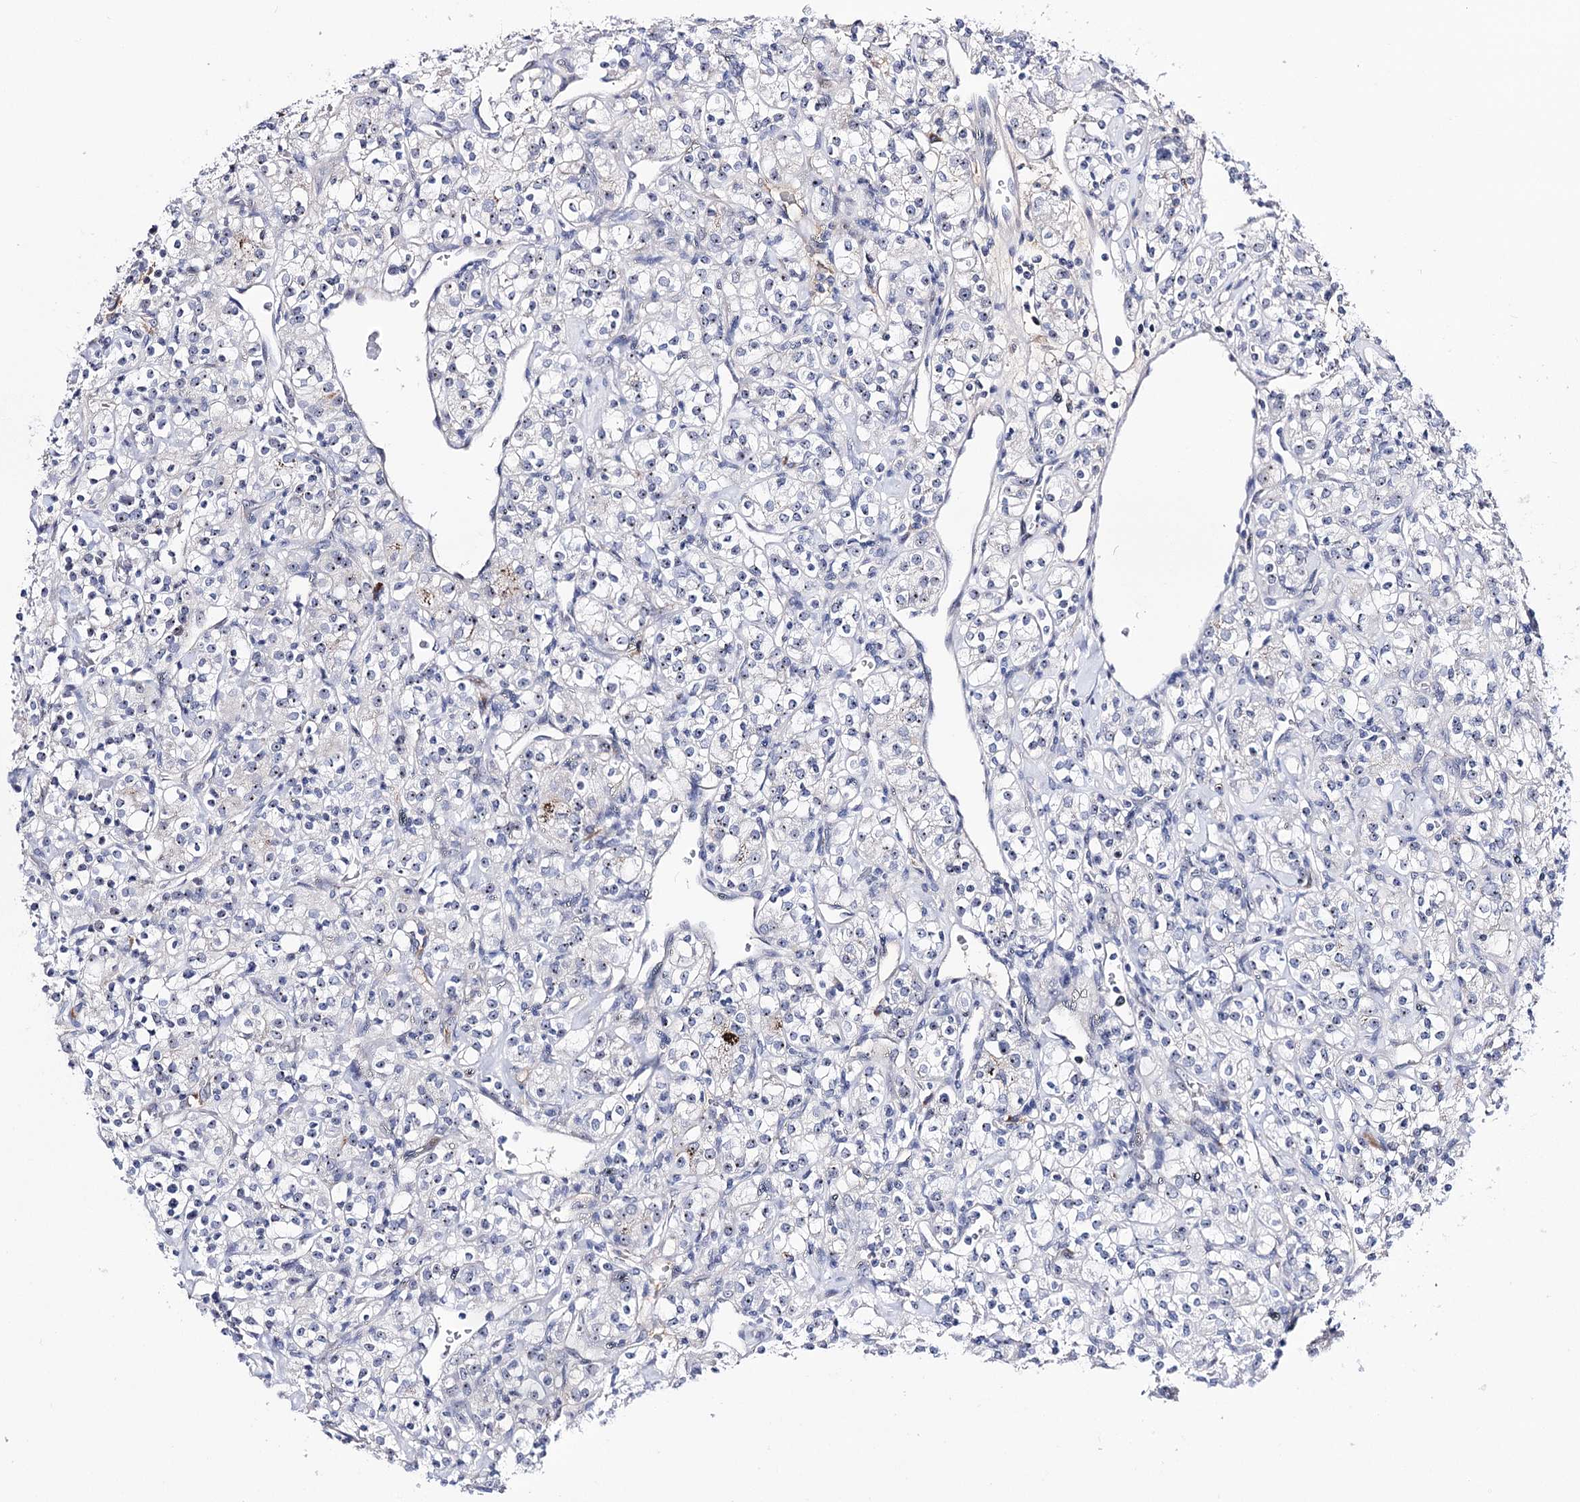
{"staining": {"intensity": "moderate", "quantity": "25%-75%", "location": "nuclear"}, "tissue": "renal cancer", "cell_type": "Tumor cells", "image_type": "cancer", "snomed": [{"axis": "morphology", "description": "Adenocarcinoma, NOS"}, {"axis": "topography", "description": "Kidney"}], "caption": "This image displays immunohistochemistry staining of renal cancer, with medium moderate nuclear staining in about 25%-75% of tumor cells.", "gene": "PCGF5", "patient": {"sex": "male", "age": 77}}